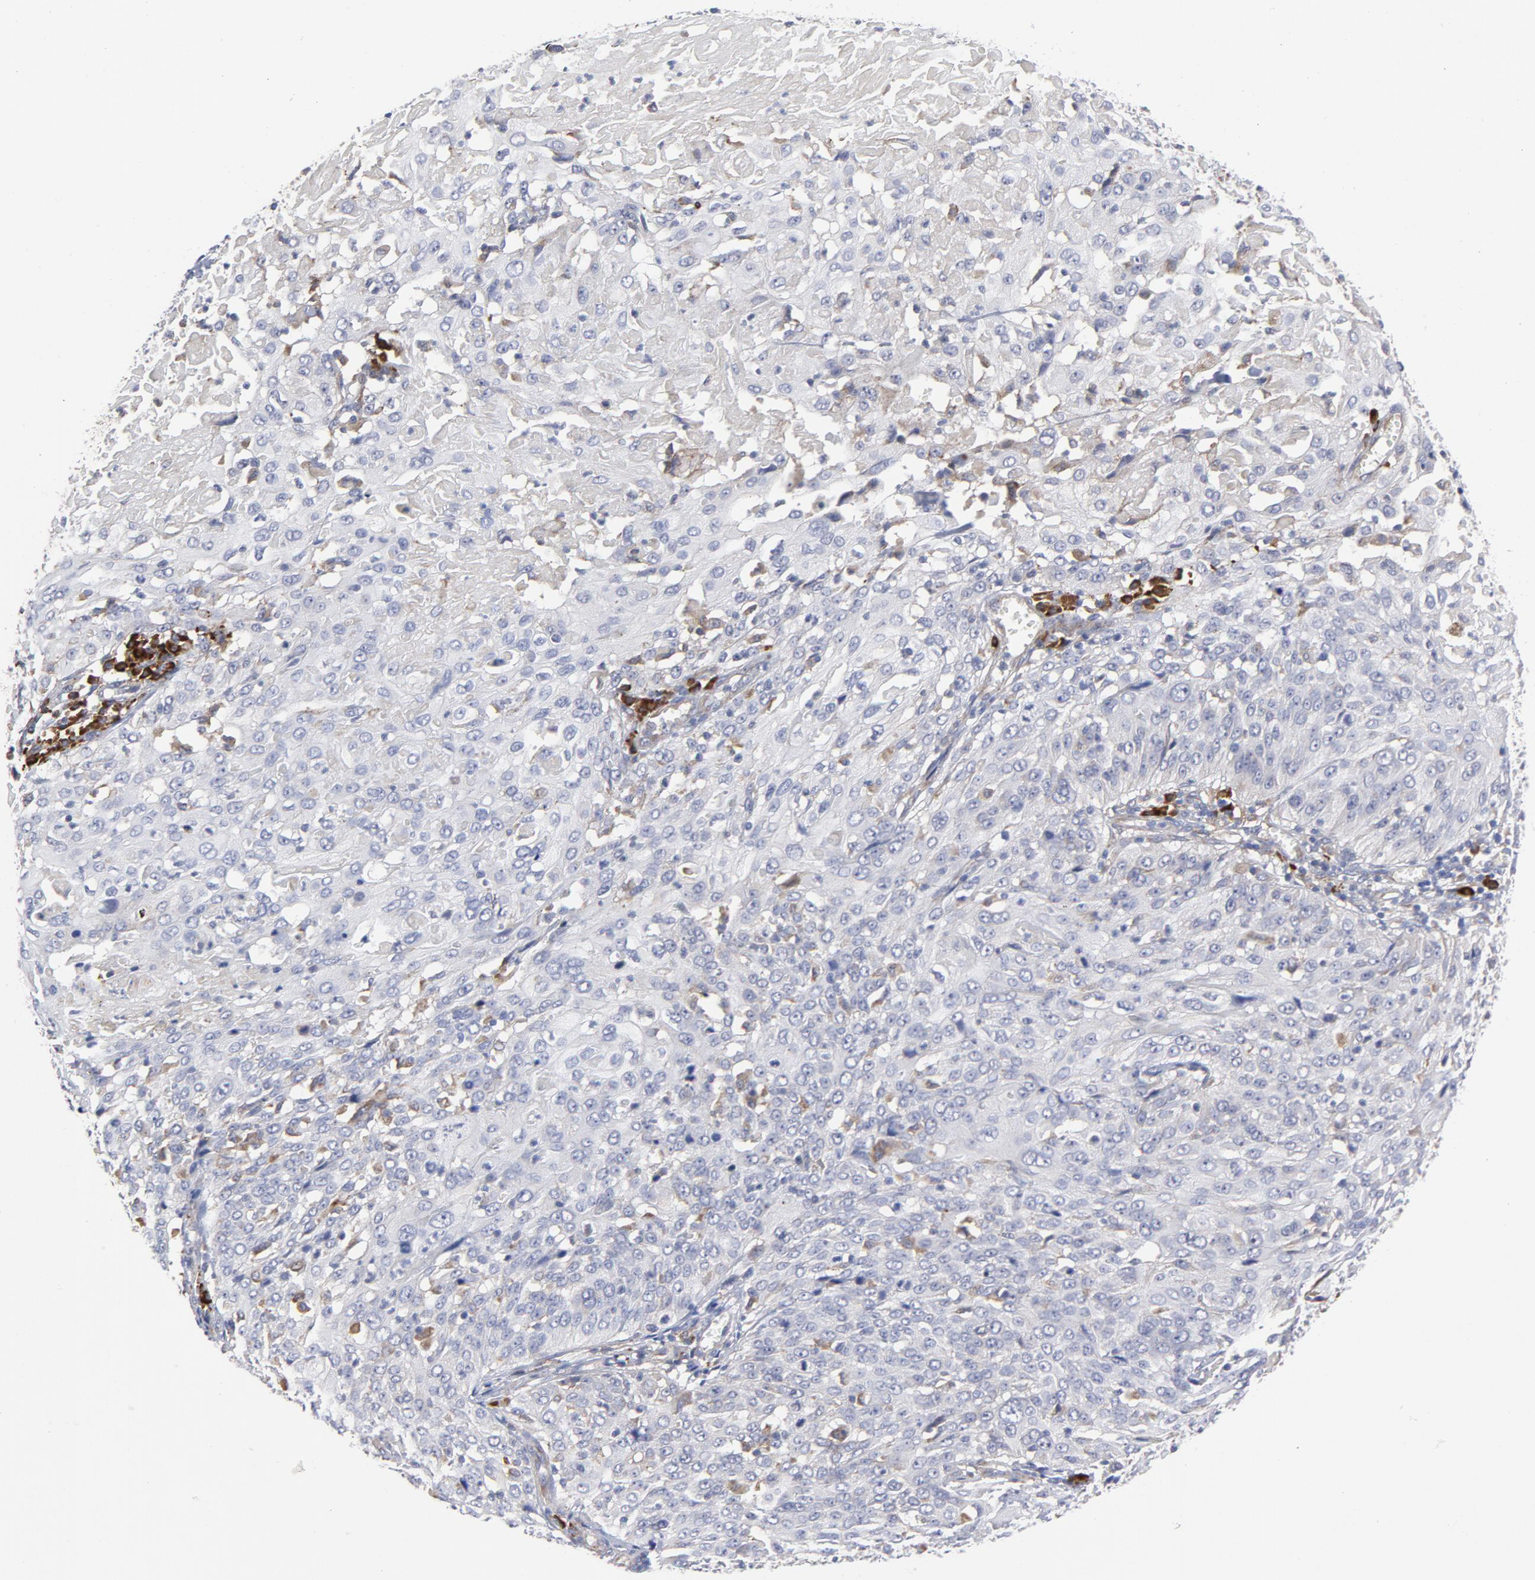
{"staining": {"intensity": "negative", "quantity": "none", "location": "none"}, "tissue": "cervical cancer", "cell_type": "Tumor cells", "image_type": "cancer", "snomed": [{"axis": "morphology", "description": "Squamous cell carcinoma, NOS"}, {"axis": "topography", "description": "Cervix"}], "caption": "Squamous cell carcinoma (cervical) was stained to show a protein in brown. There is no significant expression in tumor cells.", "gene": "RAPGEF3", "patient": {"sex": "female", "age": 39}}